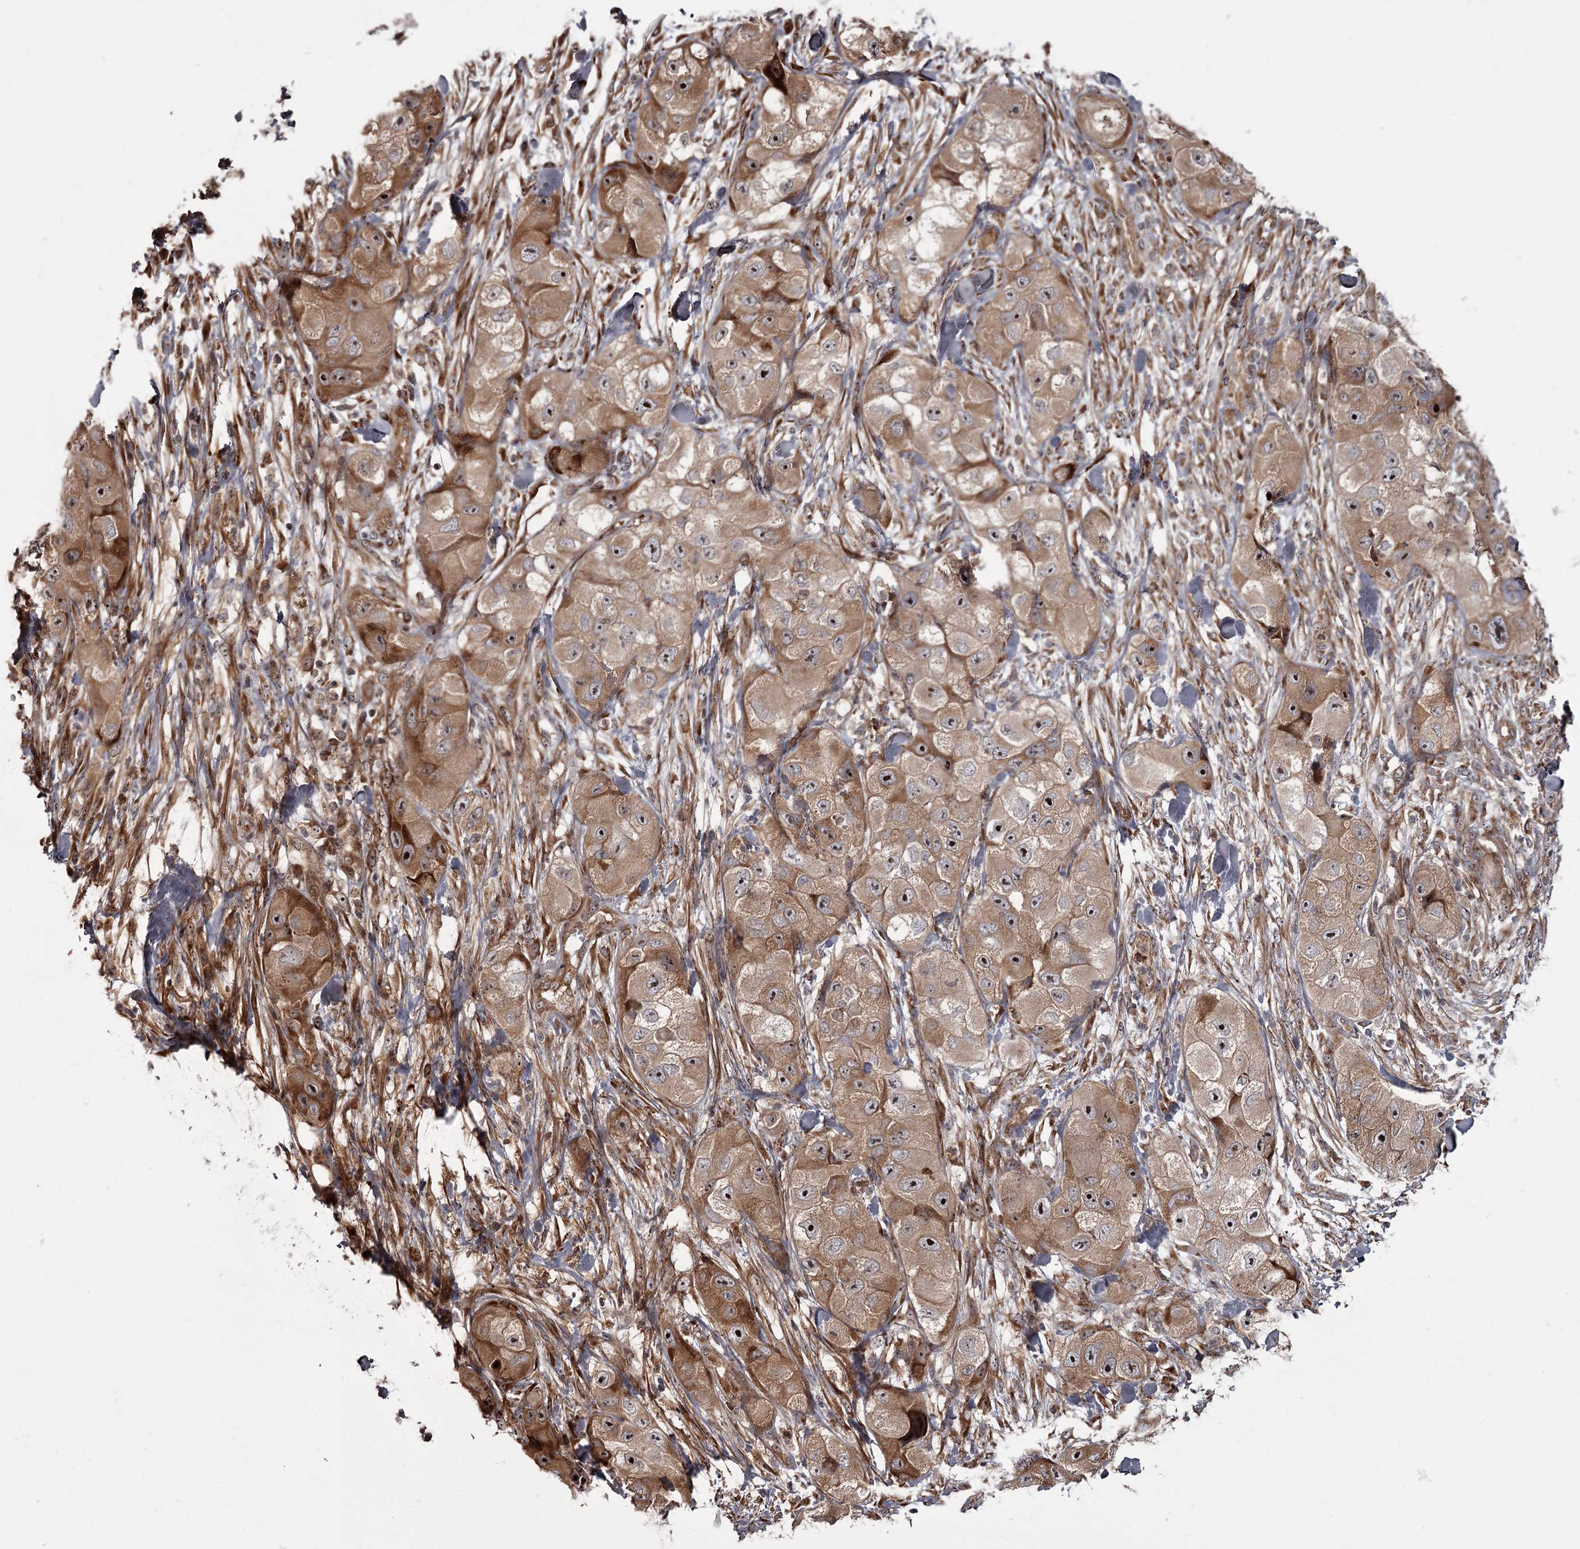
{"staining": {"intensity": "strong", "quantity": "25%-75%", "location": "cytoplasmic/membranous,nuclear"}, "tissue": "skin cancer", "cell_type": "Tumor cells", "image_type": "cancer", "snomed": [{"axis": "morphology", "description": "Squamous cell carcinoma, NOS"}, {"axis": "topography", "description": "Skin"}, {"axis": "topography", "description": "Subcutis"}], "caption": "Approximately 25%-75% of tumor cells in human skin squamous cell carcinoma exhibit strong cytoplasmic/membranous and nuclear protein expression as visualized by brown immunohistochemical staining.", "gene": "THAP9", "patient": {"sex": "male", "age": 73}}